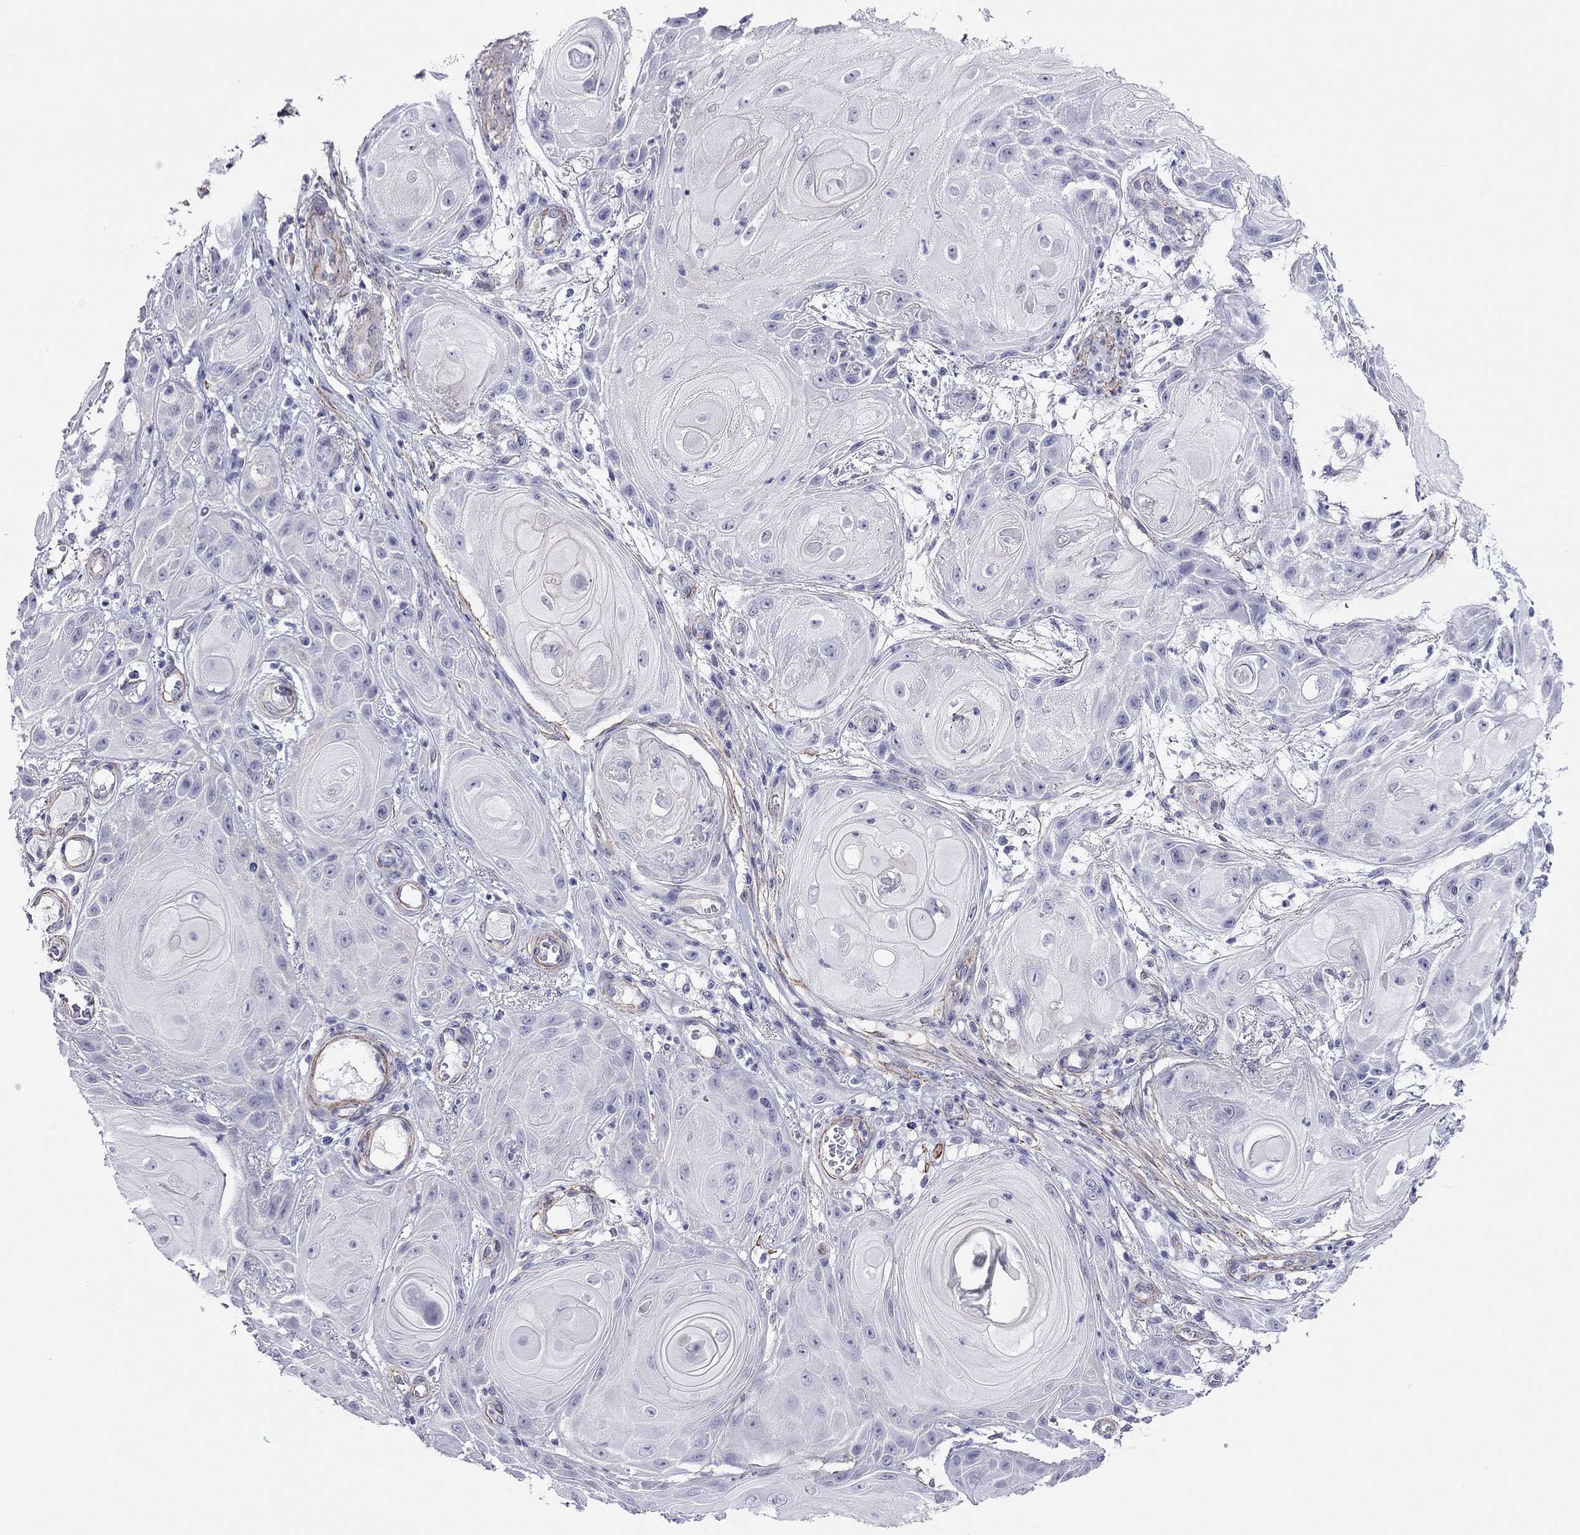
{"staining": {"intensity": "negative", "quantity": "none", "location": "none"}, "tissue": "skin cancer", "cell_type": "Tumor cells", "image_type": "cancer", "snomed": [{"axis": "morphology", "description": "Squamous cell carcinoma, NOS"}, {"axis": "topography", "description": "Skin"}], "caption": "Tumor cells show no significant protein staining in skin squamous cell carcinoma.", "gene": "MYMX", "patient": {"sex": "male", "age": 62}}